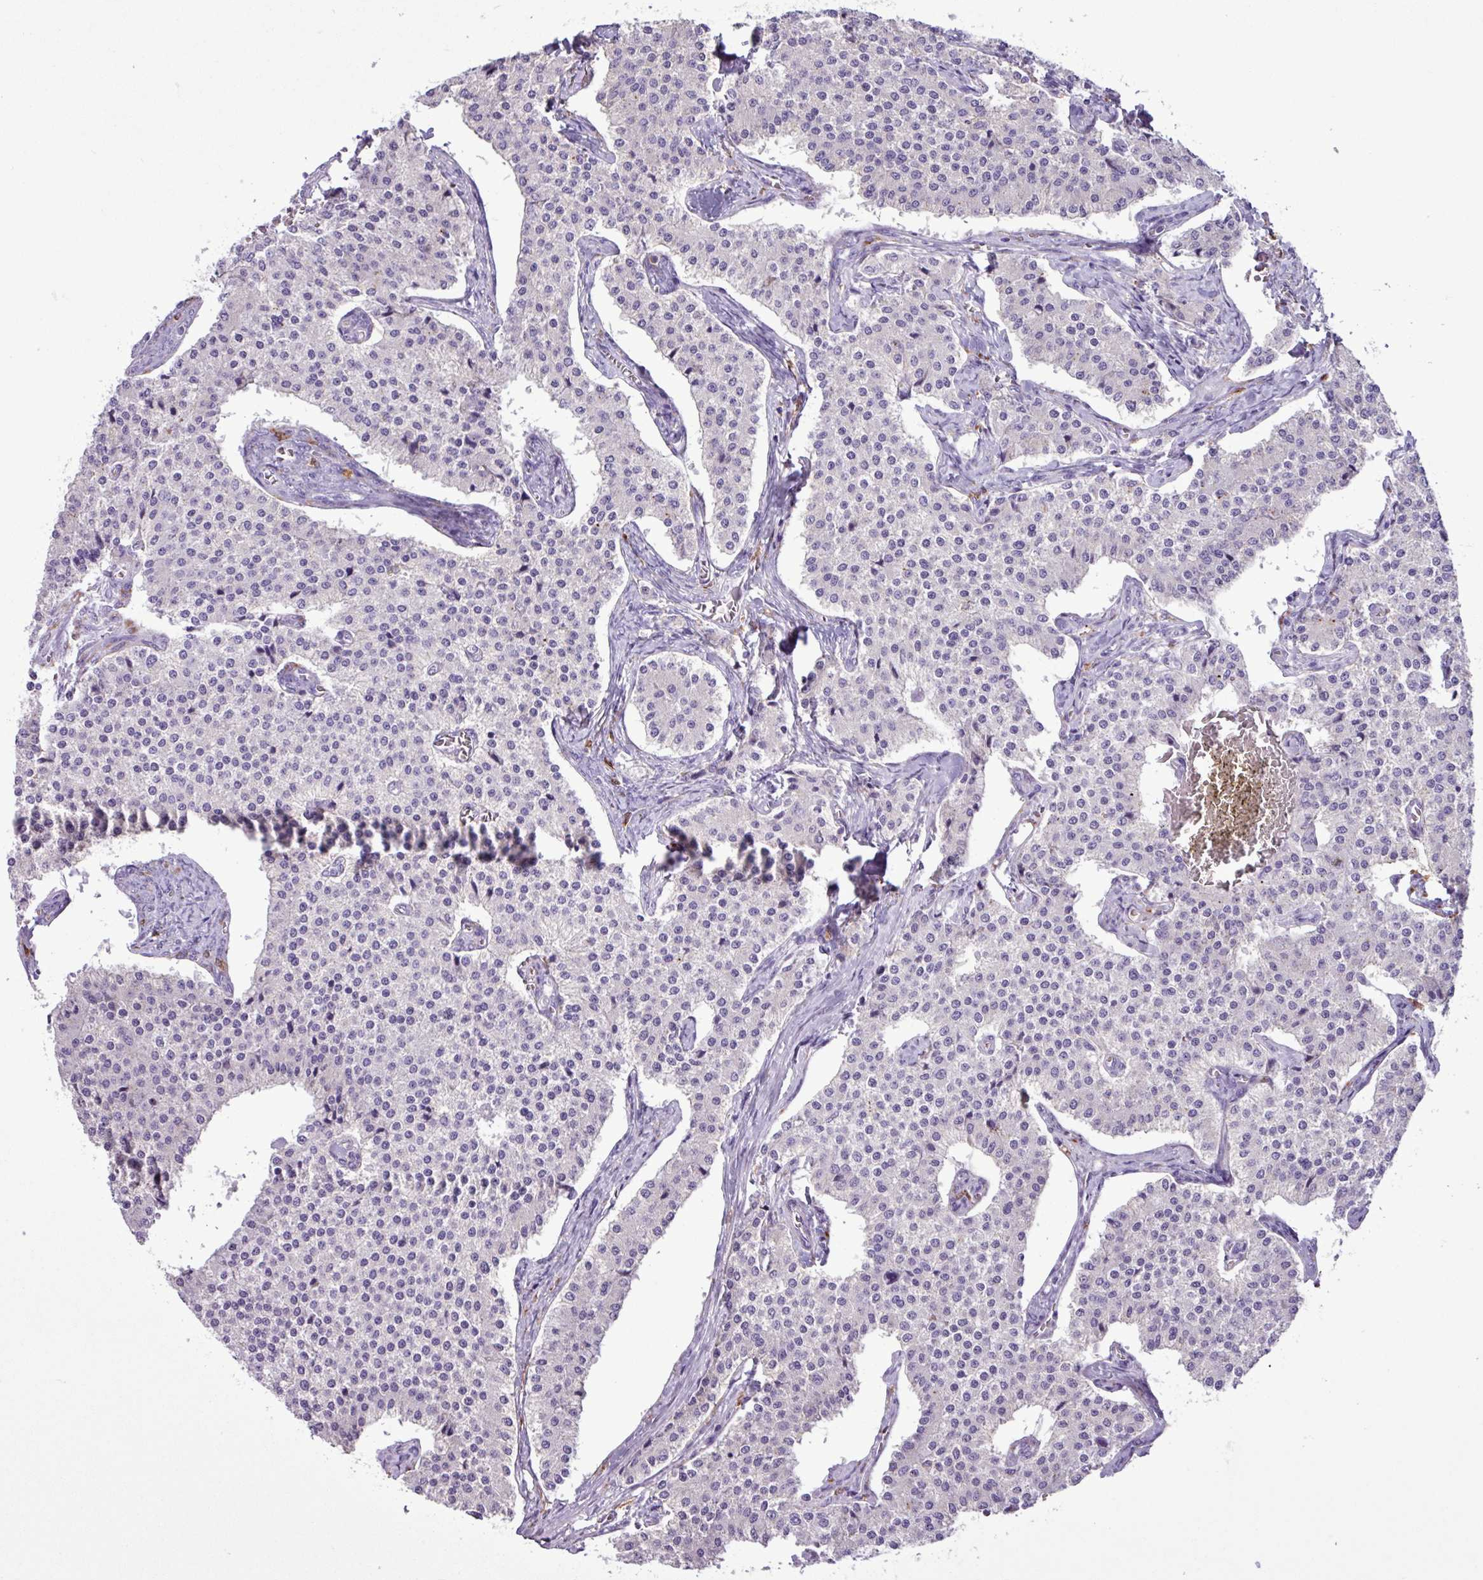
{"staining": {"intensity": "negative", "quantity": "none", "location": "none"}, "tissue": "carcinoid", "cell_type": "Tumor cells", "image_type": "cancer", "snomed": [{"axis": "morphology", "description": "Carcinoid, malignant, NOS"}, {"axis": "topography", "description": "Colon"}], "caption": "Tumor cells are negative for brown protein staining in malignant carcinoid. (DAB (3,3'-diaminobenzidine) IHC, high magnification).", "gene": "TMEM200C", "patient": {"sex": "female", "age": 52}}